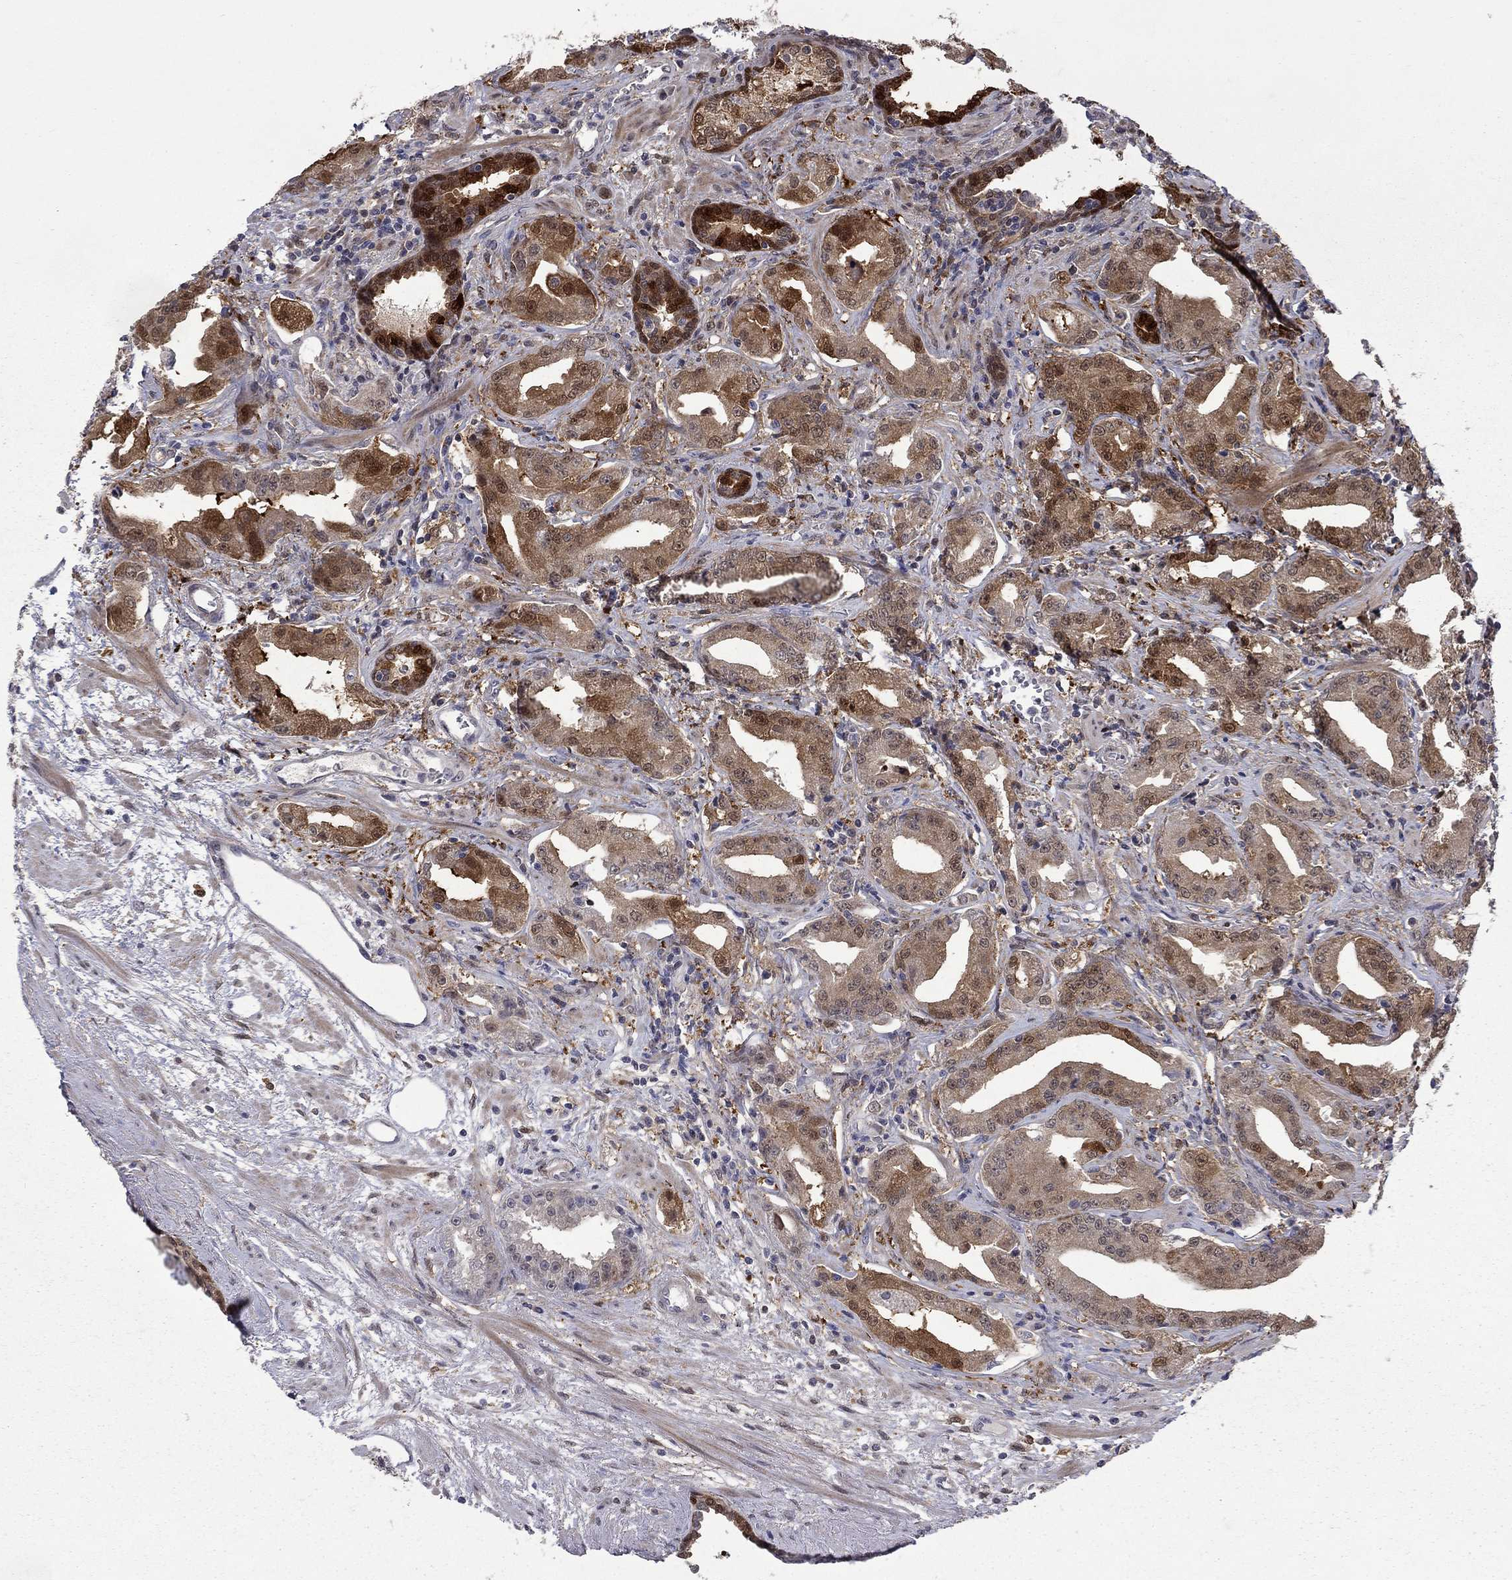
{"staining": {"intensity": "strong", "quantity": "25%-75%", "location": "cytoplasmic/membranous,nuclear"}, "tissue": "prostate cancer", "cell_type": "Tumor cells", "image_type": "cancer", "snomed": [{"axis": "morphology", "description": "Adenocarcinoma, Low grade"}, {"axis": "topography", "description": "Prostate"}], "caption": "This is an image of IHC staining of prostate low-grade adenocarcinoma, which shows strong positivity in the cytoplasmic/membranous and nuclear of tumor cells.", "gene": "CBR1", "patient": {"sex": "male", "age": 62}}